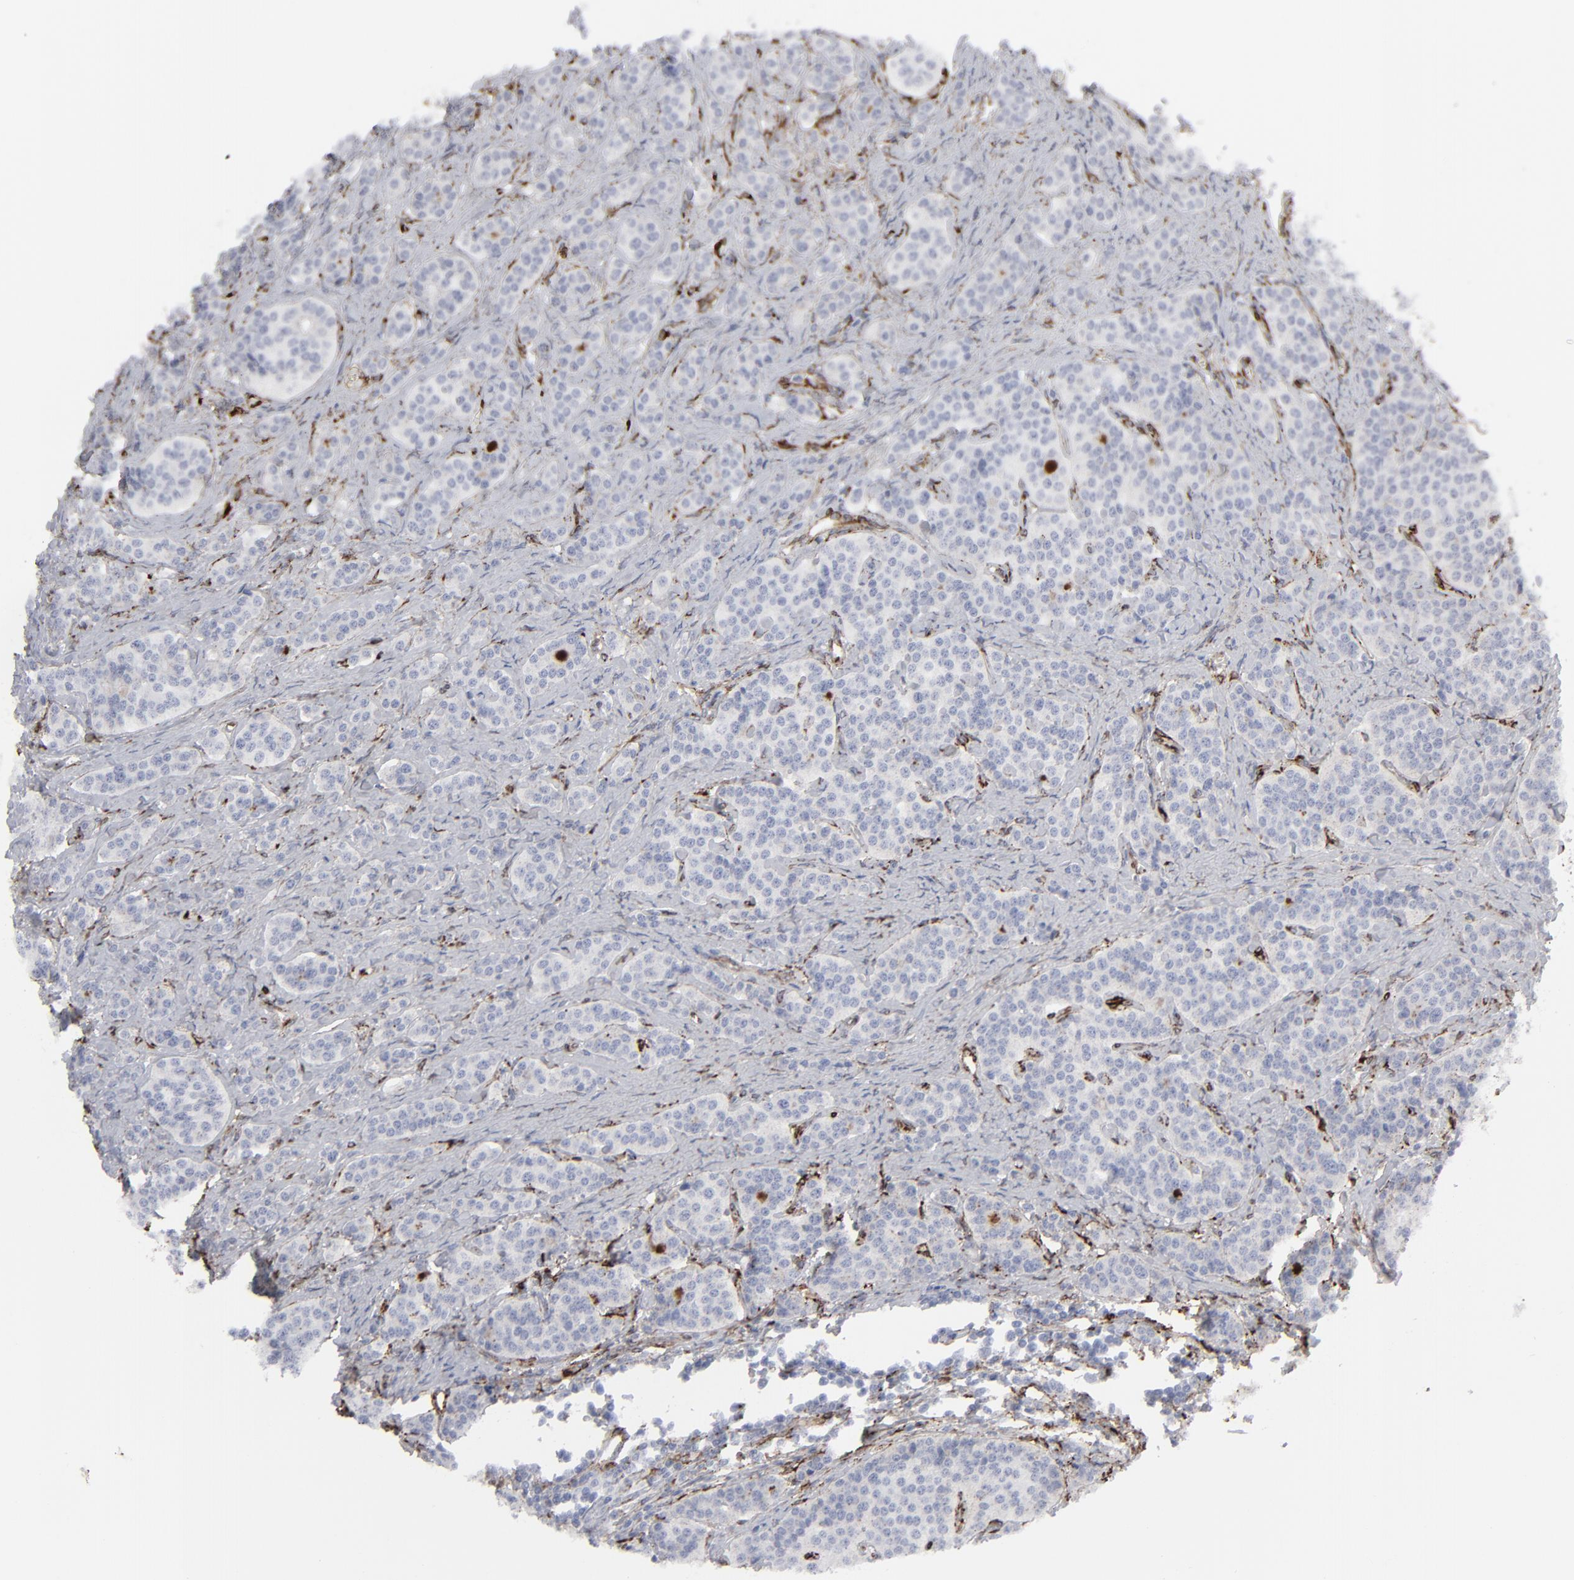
{"staining": {"intensity": "negative", "quantity": "none", "location": "none"}, "tissue": "carcinoid", "cell_type": "Tumor cells", "image_type": "cancer", "snomed": [{"axis": "morphology", "description": "Carcinoid, malignant, NOS"}, {"axis": "topography", "description": "Small intestine"}], "caption": "Carcinoid (malignant) was stained to show a protein in brown. There is no significant staining in tumor cells.", "gene": "SPARC", "patient": {"sex": "male", "age": 63}}